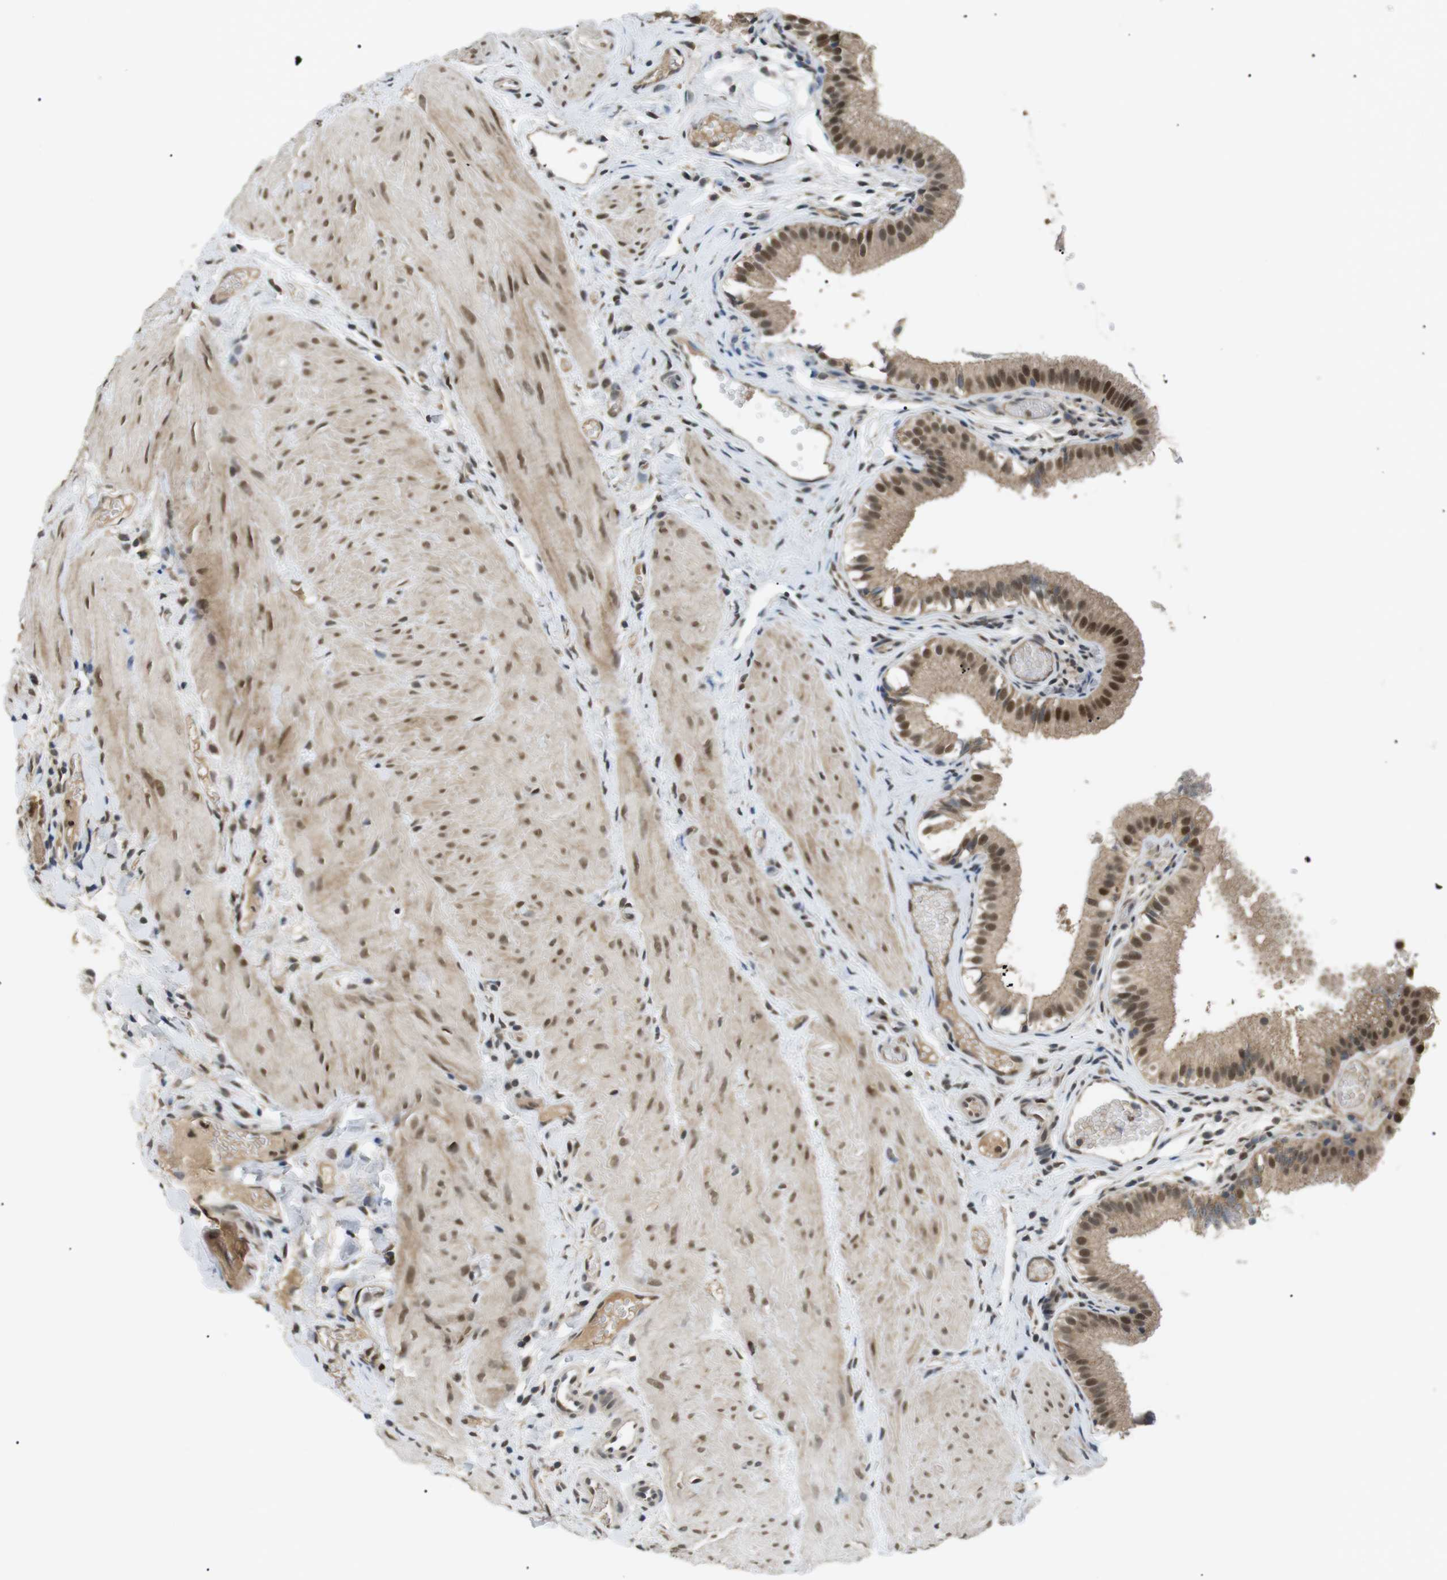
{"staining": {"intensity": "strong", "quantity": ">75%", "location": "cytoplasmic/membranous,nuclear"}, "tissue": "gallbladder", "cell_type": "Glandular cells", "image_type": "normal", "snomed": [{"axis": "morphology", "description": "Normal tissue, NOS"}, {"axis": "topography", "description": "Gallbladder"}], "caption": "DAB immunohistochemical staining of benign gallbladder demonstrates strong cytoplasmic/membranous,nuclear protein staining in about >75% of glandular cells.", "gene": "ORAI3", "patient": {"sex": "female", "age": 26}}